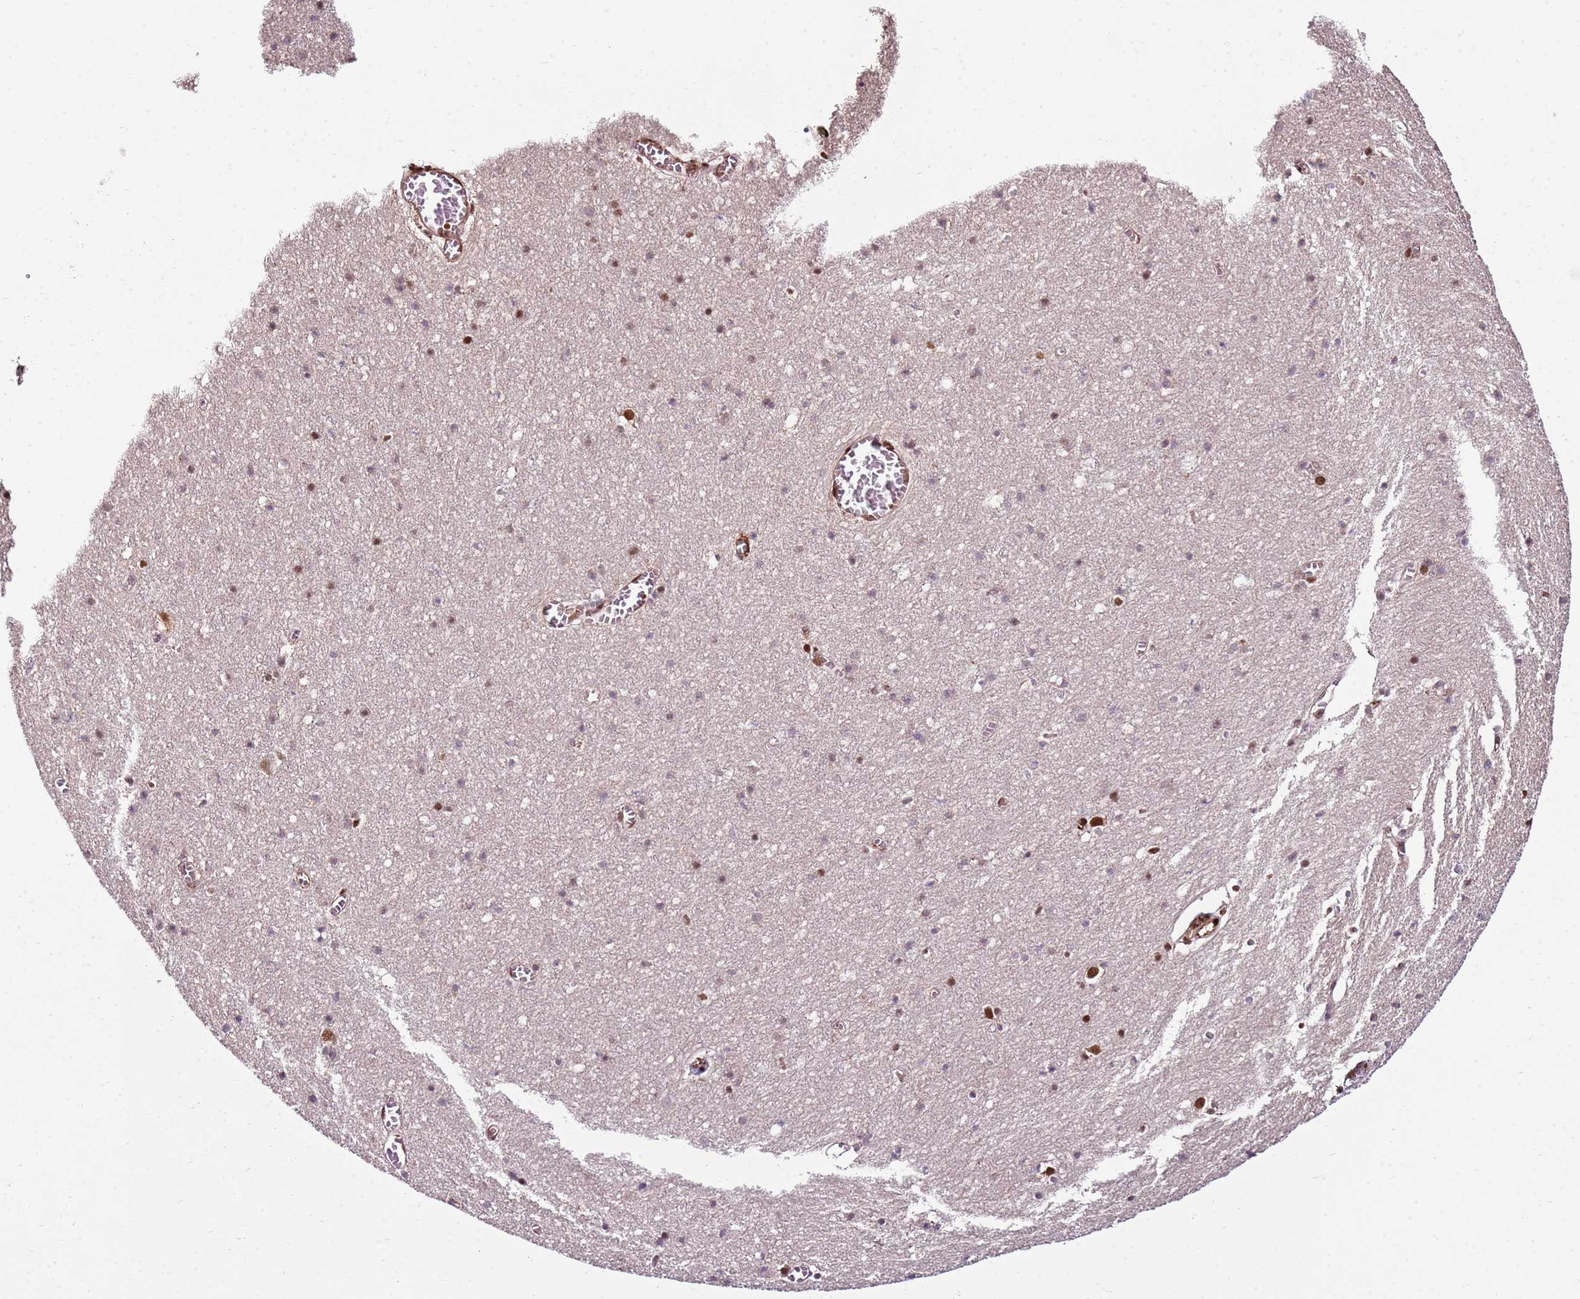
{"staining": {"intensity": "moderate", "quantity": ">75%", "location": "nuclear"}, "tissue": "cerebral cortex", "cell_type": "Endothelial cells", "image_type": "normal", "snomed": [{"axis": "morphology", "description": "Normal tissue, NOS"}, {"axis": "topography", "description": "Cerebral cortex"}], "caption": "Normal cerebral cortex demonstrates moderate nuclear staining in approximately >75% of endothelial cells, visualized by immunohistochemistry.", "gene": "ZBTB12", "patient": {"sex": "female", "age": 64}}